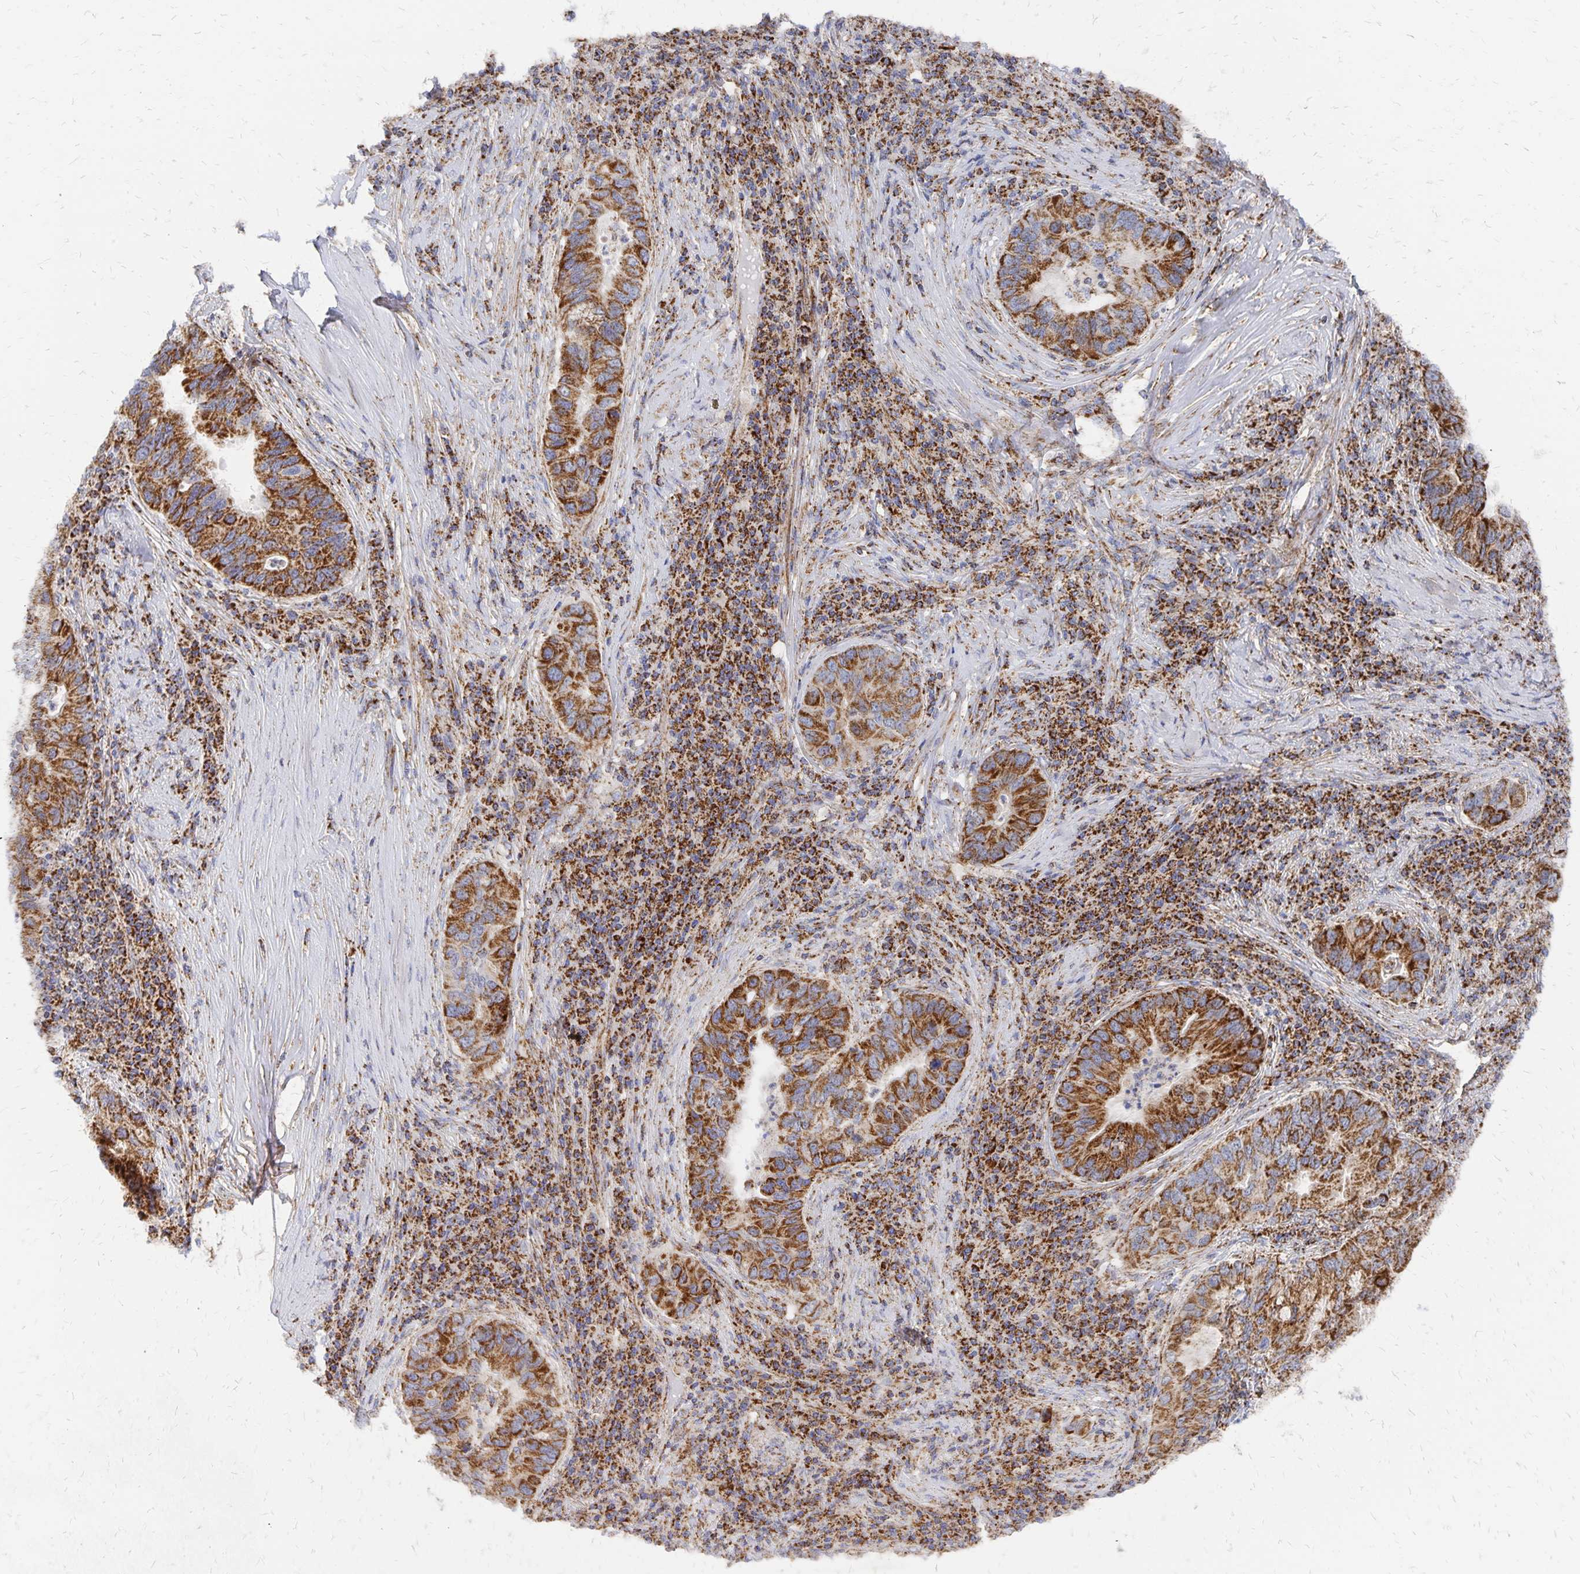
{"staining": {"intensity": "strong", "quantity": ">75%", "location": "cytoplasmic/membranous"}, "tissue": "lung cancer", "cell_type": "Tumor cells", "image_type": "cancer", "snomed": [{"axis": "morphology", "description": "Adenocarcinoma, NOS"}, {"axis": "morphology", "description": "Adenocarcinoma, metastatic, NOS"}, {"axis": "topography", "description": "Lymph node"}, {"axis": "topography", "description": "Lung"}], "caption": "A brown stain shows strong cytoplasmic/membranous expression of a protein in human lung cancer (adenocarcinoma) tumor cells.", "gene": "STOML2", "patient": {"sex": "female", "age": 54}}